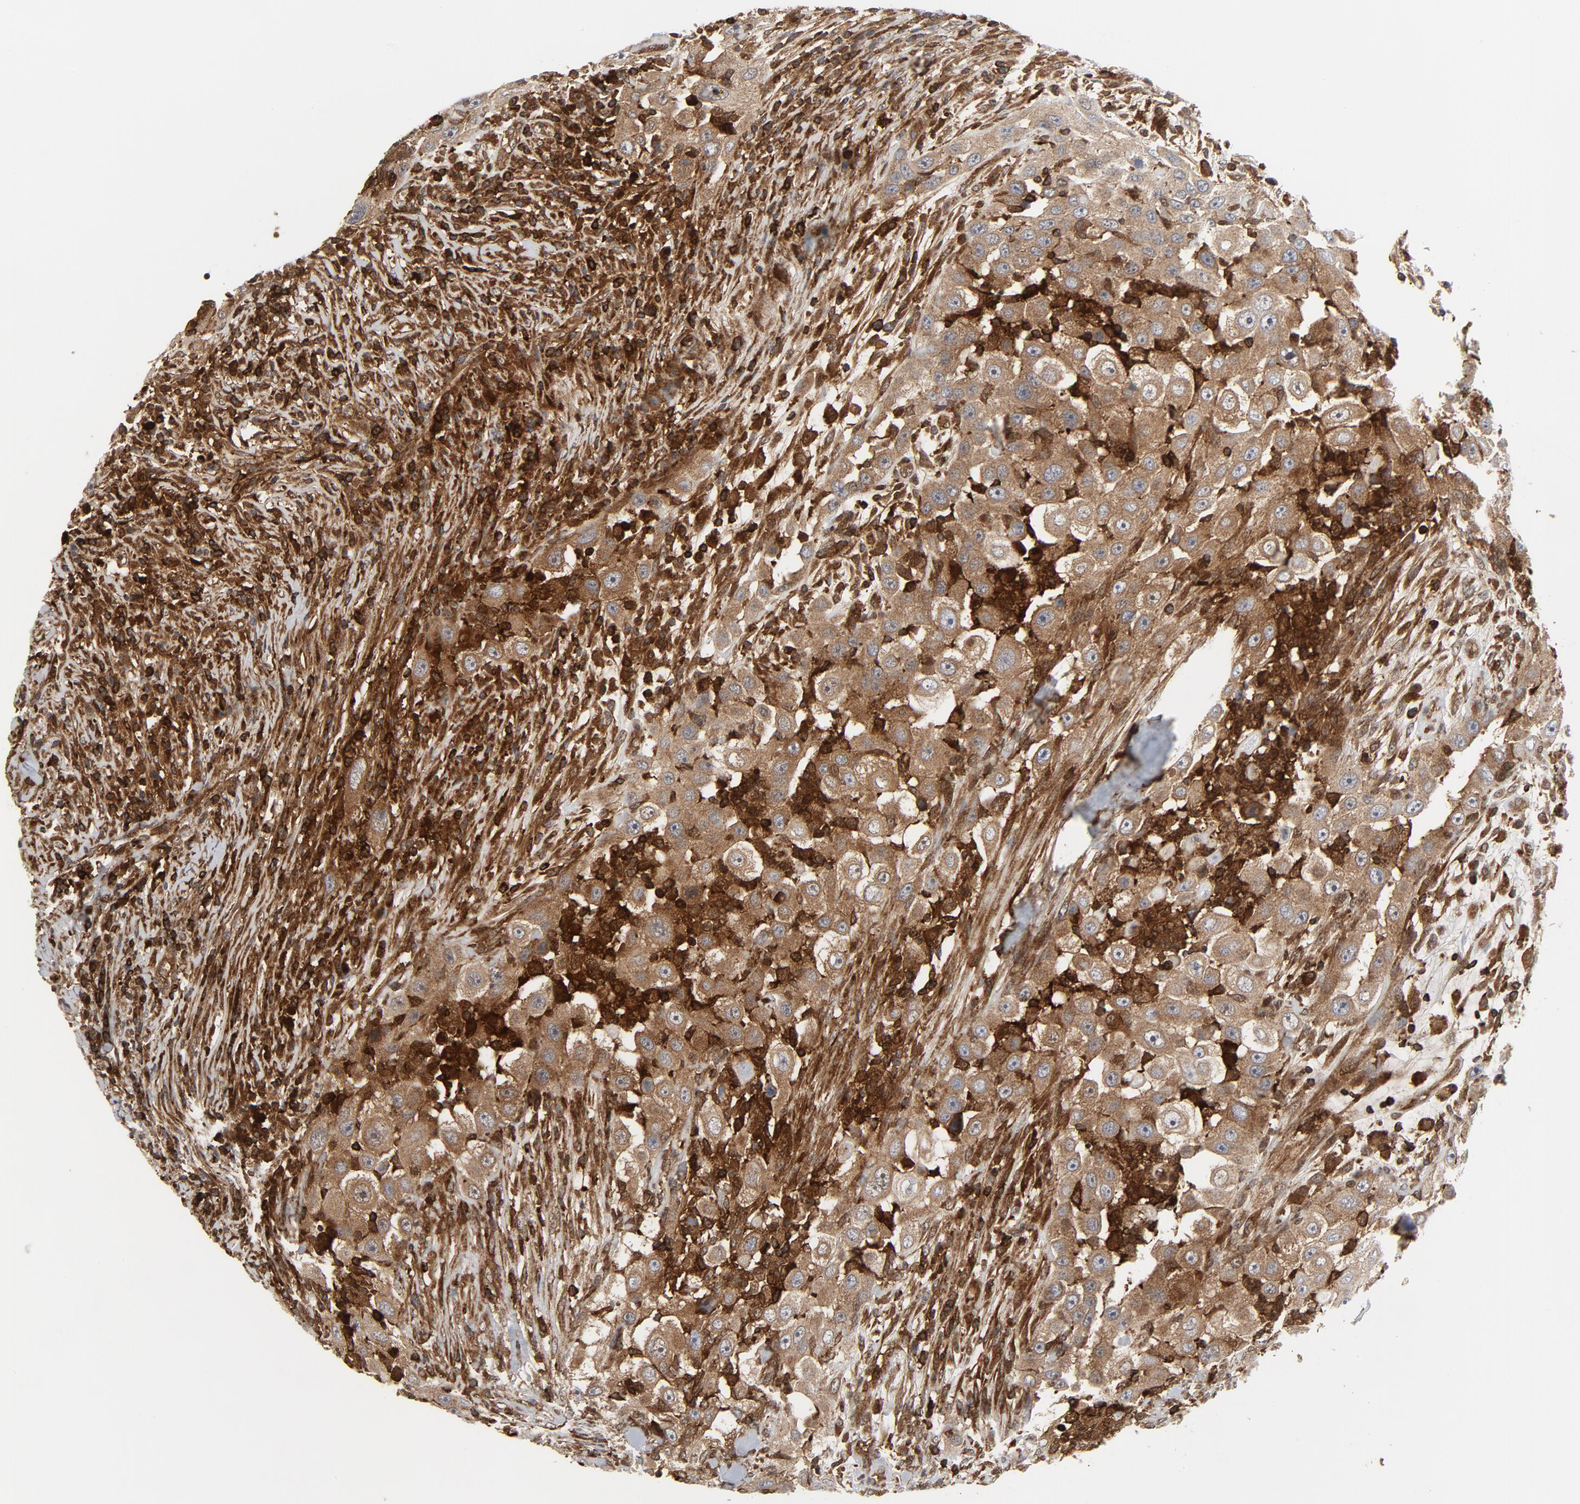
{"staining": {"intensity": "moderate", "quantity": ">75%", "location": "cytoplasmic/membranous"}, "tissue": "head and neck cancer", "cell_type": "Tumor cells", "image_type": "cancer", "snomed": [{"axis": "morphology", "description": "Carcinoma, NOS"}, {"axis": "topography", "description": "Head-Neck"}], "caption": "The photomicrograph reveals immunohistochemical staining of head and neck carcinoma. There is moderate cytoplasmic/membranous staining is present in about >75% of tumor cells. (DAB (3,3'-diaminobenzidine) IHC, brown staining for protein, blue staining for nuclei).", "gene": "YES1", "patient": {"sex": "male", "age": 87}}